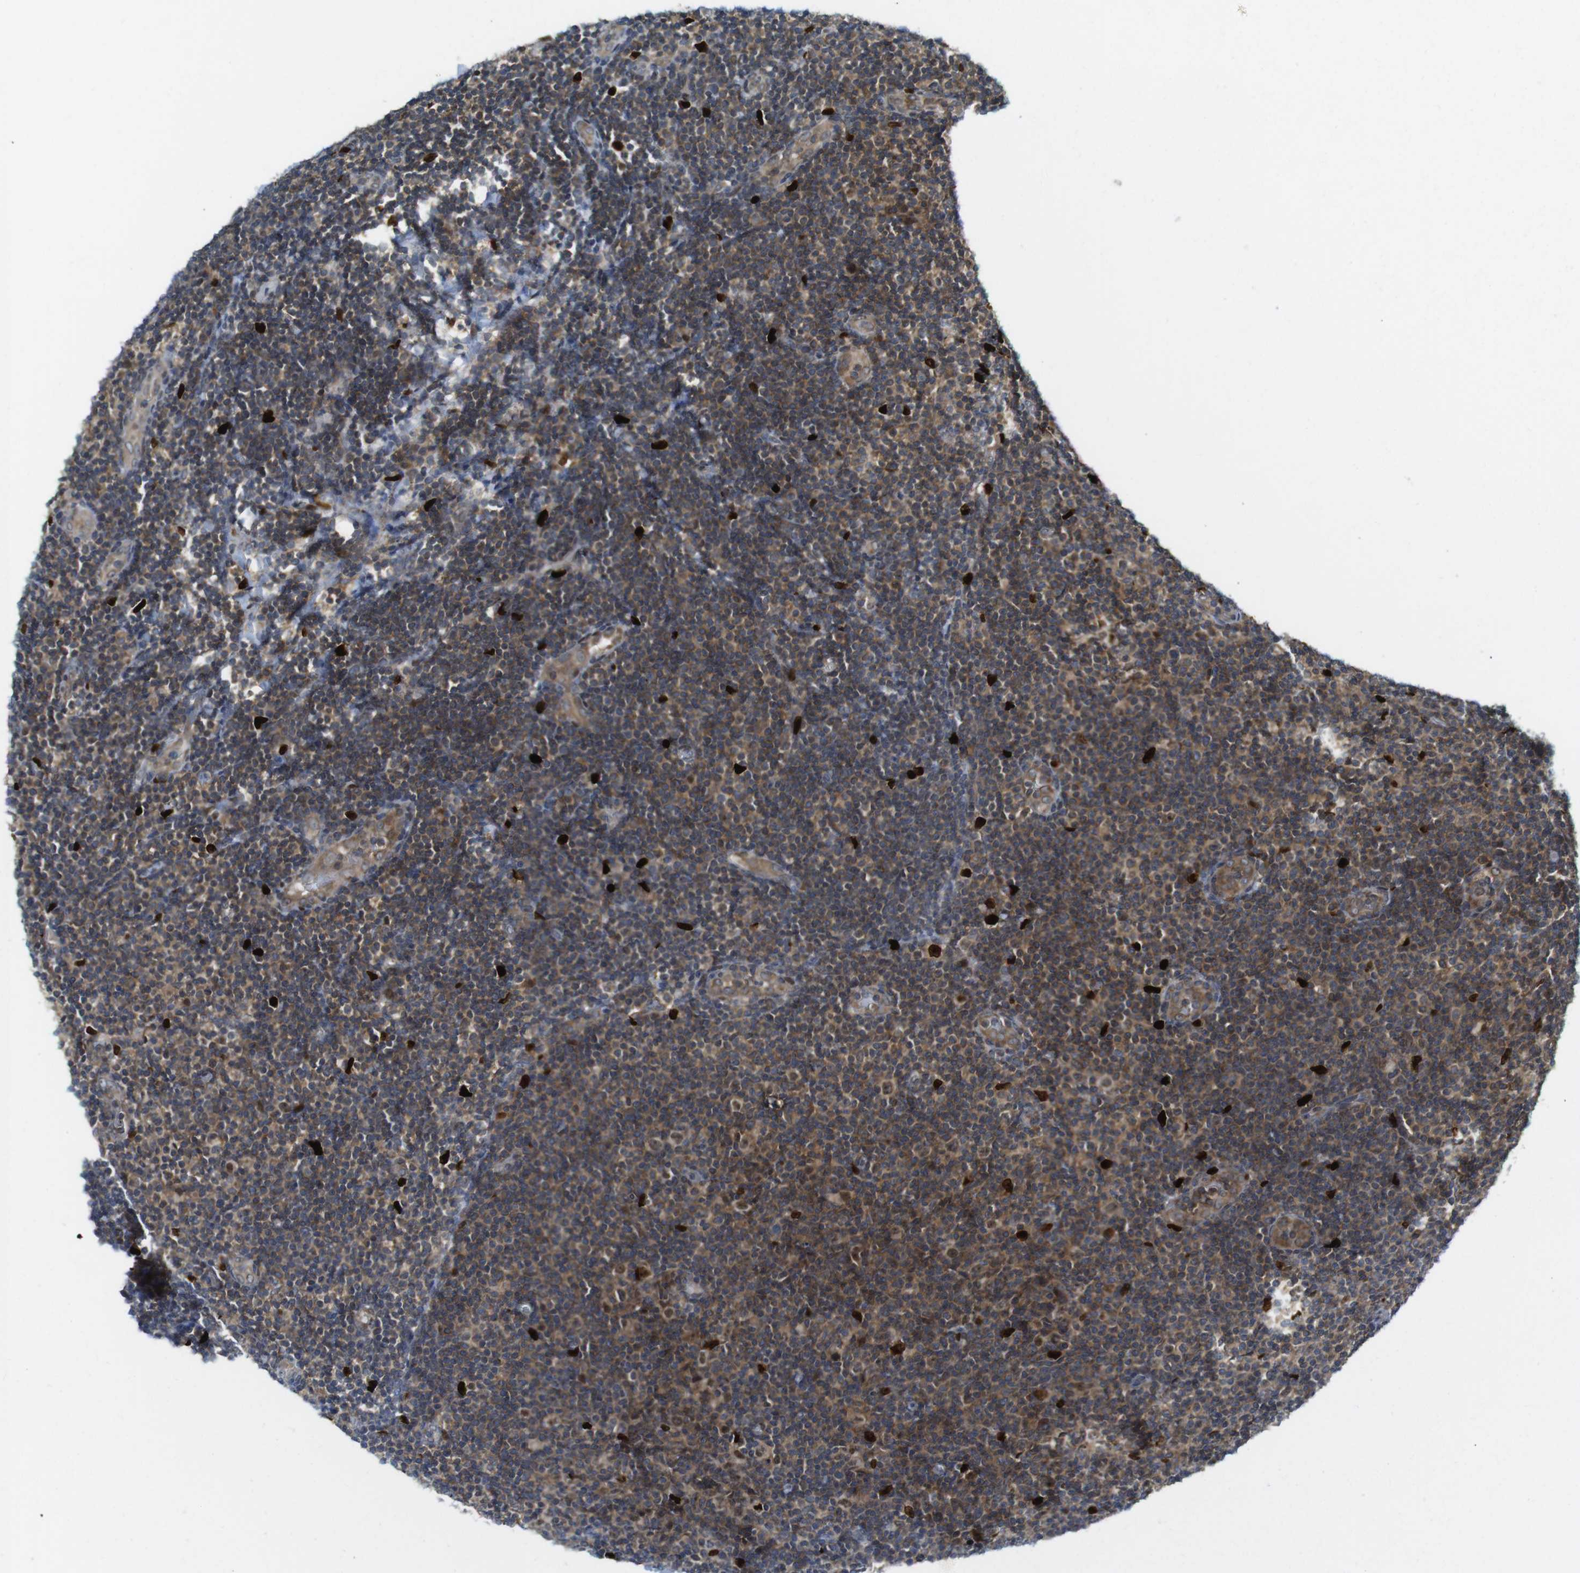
{"staining": {"intensity": "moderate", "quantity": ">75%", "location": "cytoplasmic/membranous"}, "tissue": "lymphoma", "cell_type": "Tumor cells", "image_type": "cancer", "snomed": [{"axis": "morphology", "description": "Malignant lymphoma, non-Hodgkin's type, Low grade"}, {"axis": "topography", "description": "Lymph node"}], "caption": "Protein expression analysis of lymphoma displays moderate cytoplasmic/membranous expression in about >75% of tumor cells.", "gene": "RCC1", "patient": {"sex": "male", "age": 83}}